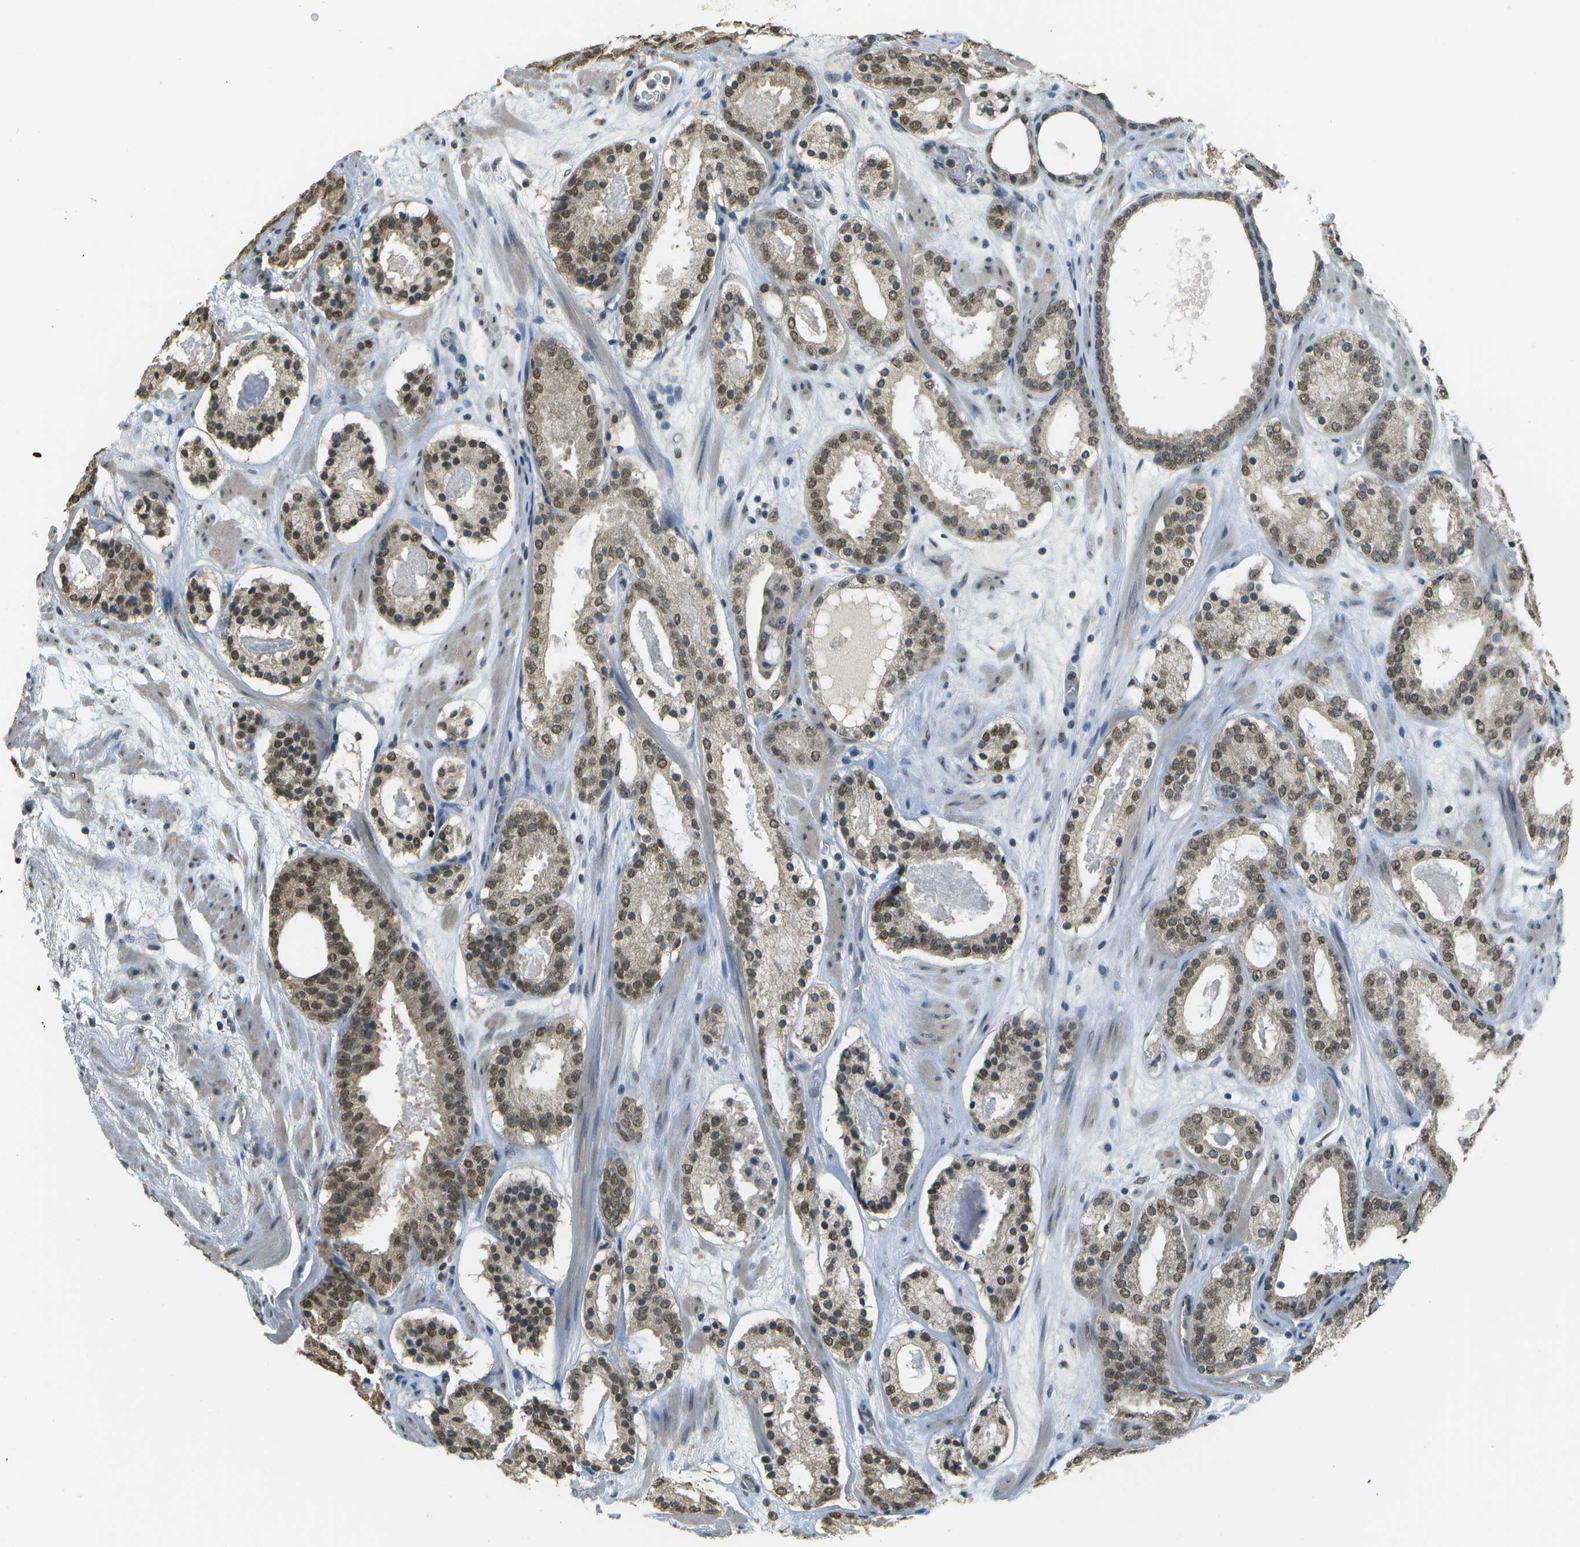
{"staining": {"intensity": "moderate", "quantity": ">75%", "location": "cytoplasmic/membranous,nuclear"}, "tissue": "prostate cancer", "cell_type": "Tumor cells", "image_type": "cancer", "snomed": [{"axis": "morphology", "description": "Adenocarcinoma, Low grade"}, {"axis": "topography", "description": "Prostate"}], "caption": "Immunohistochemical staining of prostate cancer (low-grade adenocarcinoma) displays medium levels of moderate cytoplasmic/membranous and nuclear protein expression in approximately >75% of tumor cells. Using DAB (brown) and hematoxylin (blue) stains, captured at high magnification using brightfield microscopy.", "gene": "ABL2", "patient": {"sex": "male", "age": 69}}